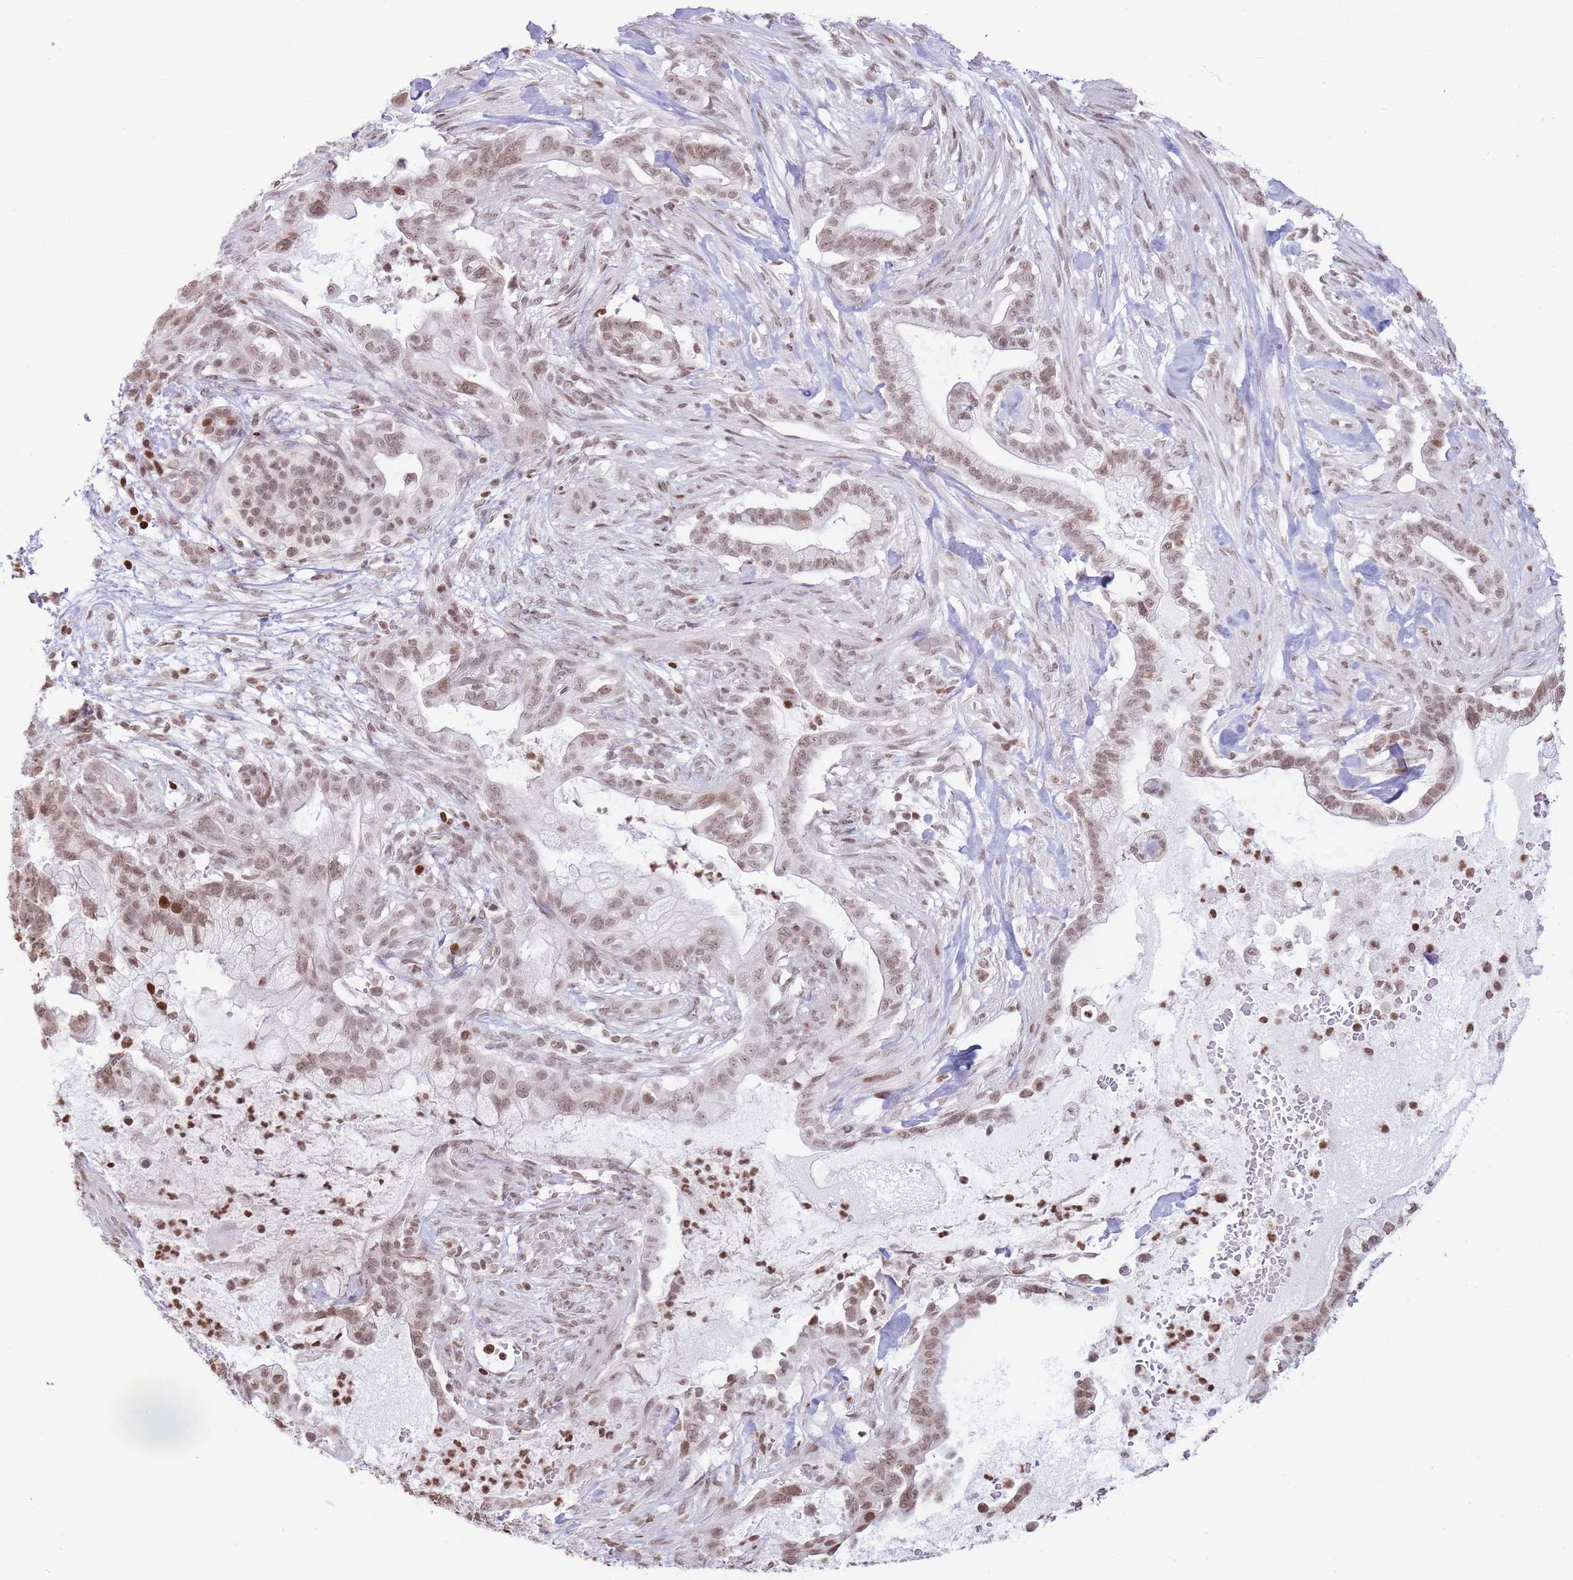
{"staining": {"intensity": "weak", "quantity": ">75%", "location": "nuclear"}, "tissue": "pancreatic cancer", "cell_type": "Tumor cells", "image_type": "cancer", "snomed": [{"axis": "morphology", "description": "Adenocarcinoma, NOS"}, {"axis": "topography", "description": "Pancreas"}], "caption": "Immunohistochemistry micrograph of human pancreatic cancer stained for a protein (brown), which exhibits low levels of weak nuclear expression in about >75% of tumor cells.", "gene": "SHISAL1", "patient": {"sex": "male", "age": 44}}